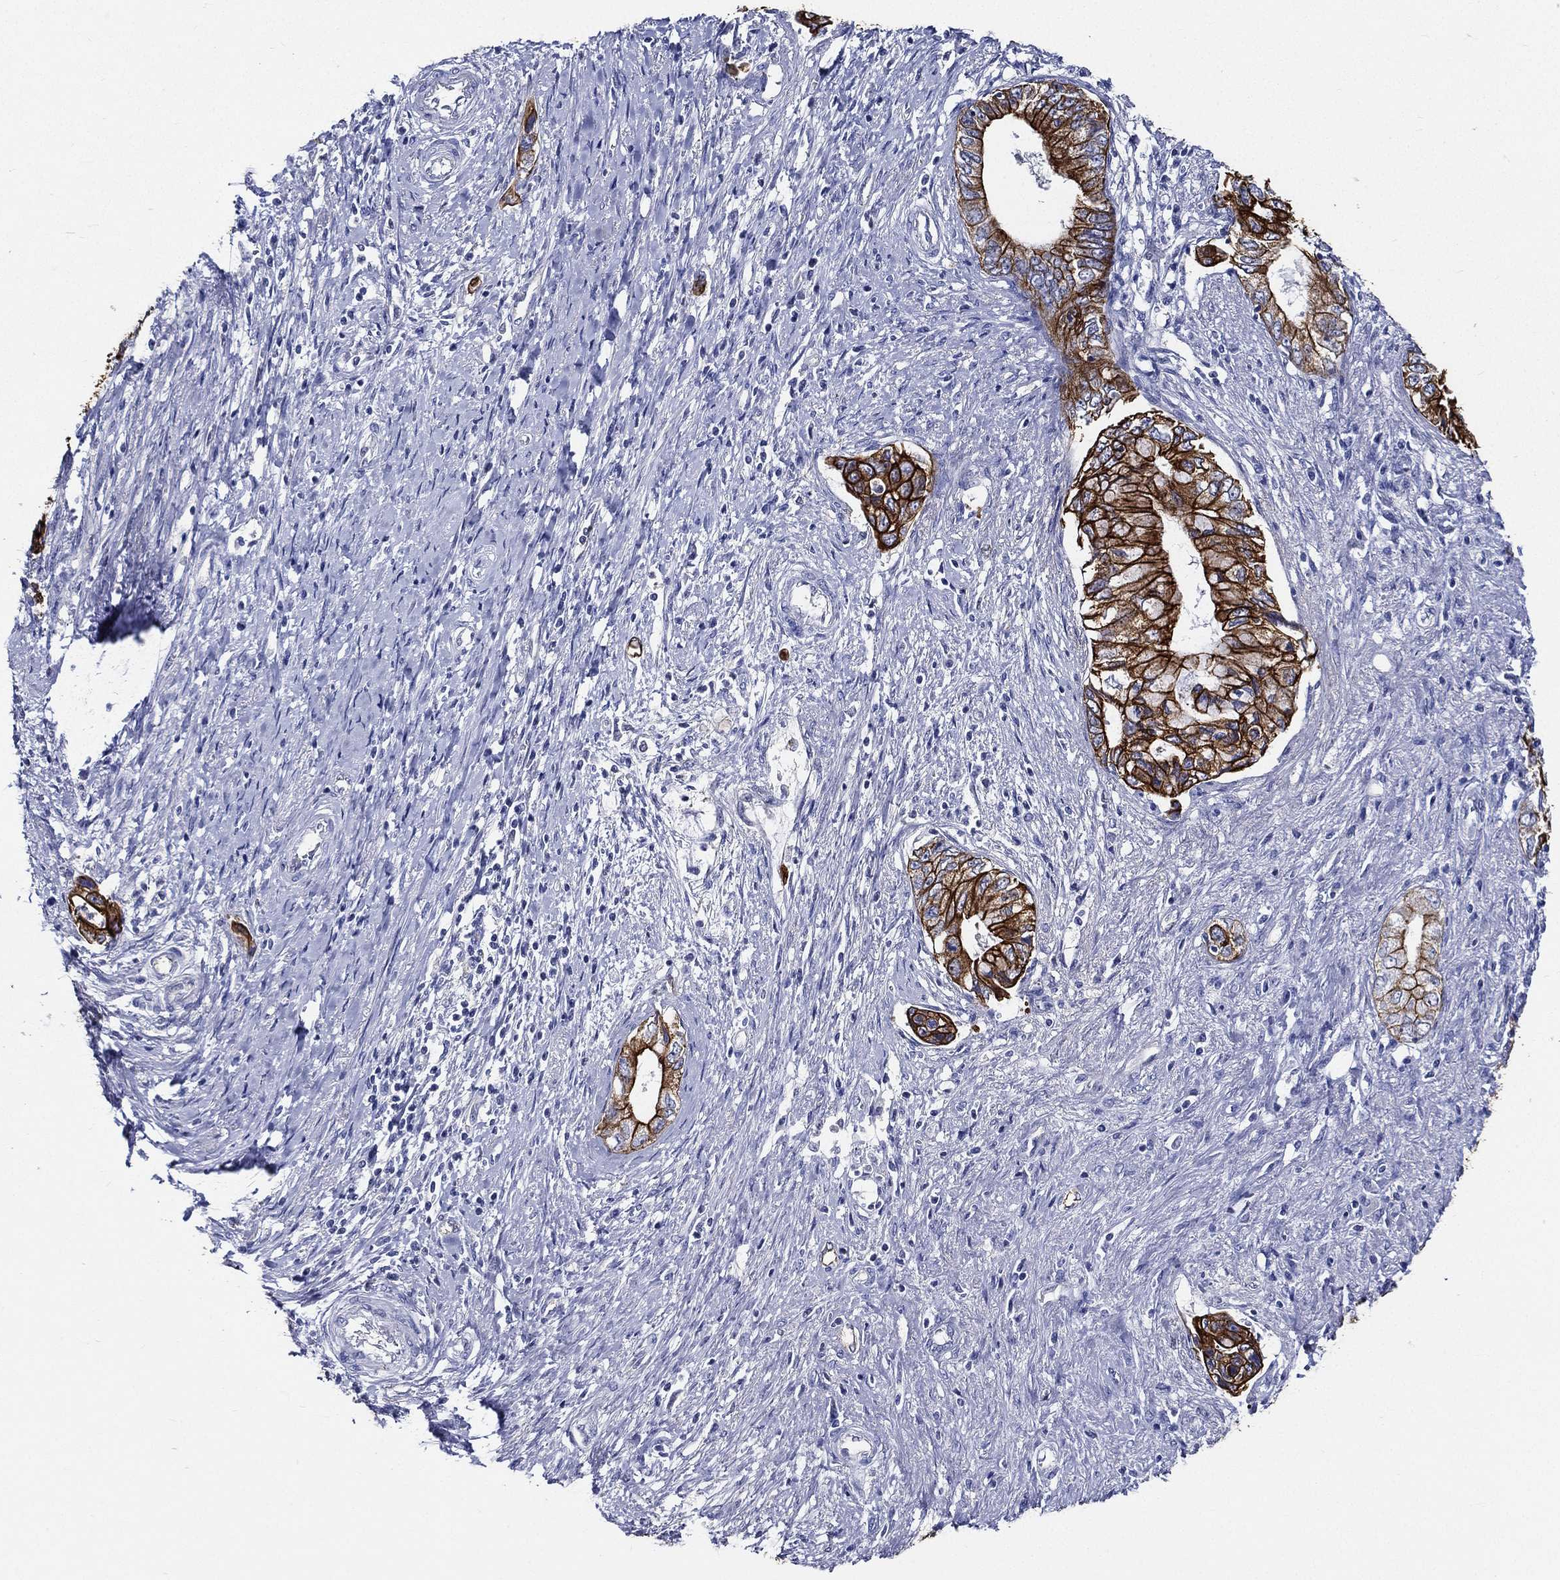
{"staining": {"intensity": "strong", "quantity": ">75%", "location": "cytoplasmic/membranous"}, "tissue": "pancreatic cancer", "cell_type": "Tumor cells", "image_type": "cancer", "snomed": [{"axis": "morphology", "description": "Adenocarcinoma, NOS"}, {"axis": "topography", "description": "Pancreas"}], "caption": "Immunohistochemical staining of human pancreatic cancer reveals high levels of strong cytoplasmic/membranous positivity in approximately >75% of tumor cells.", "gene": "NEDD9", "patient": {"sex": "female", "age": 73}}